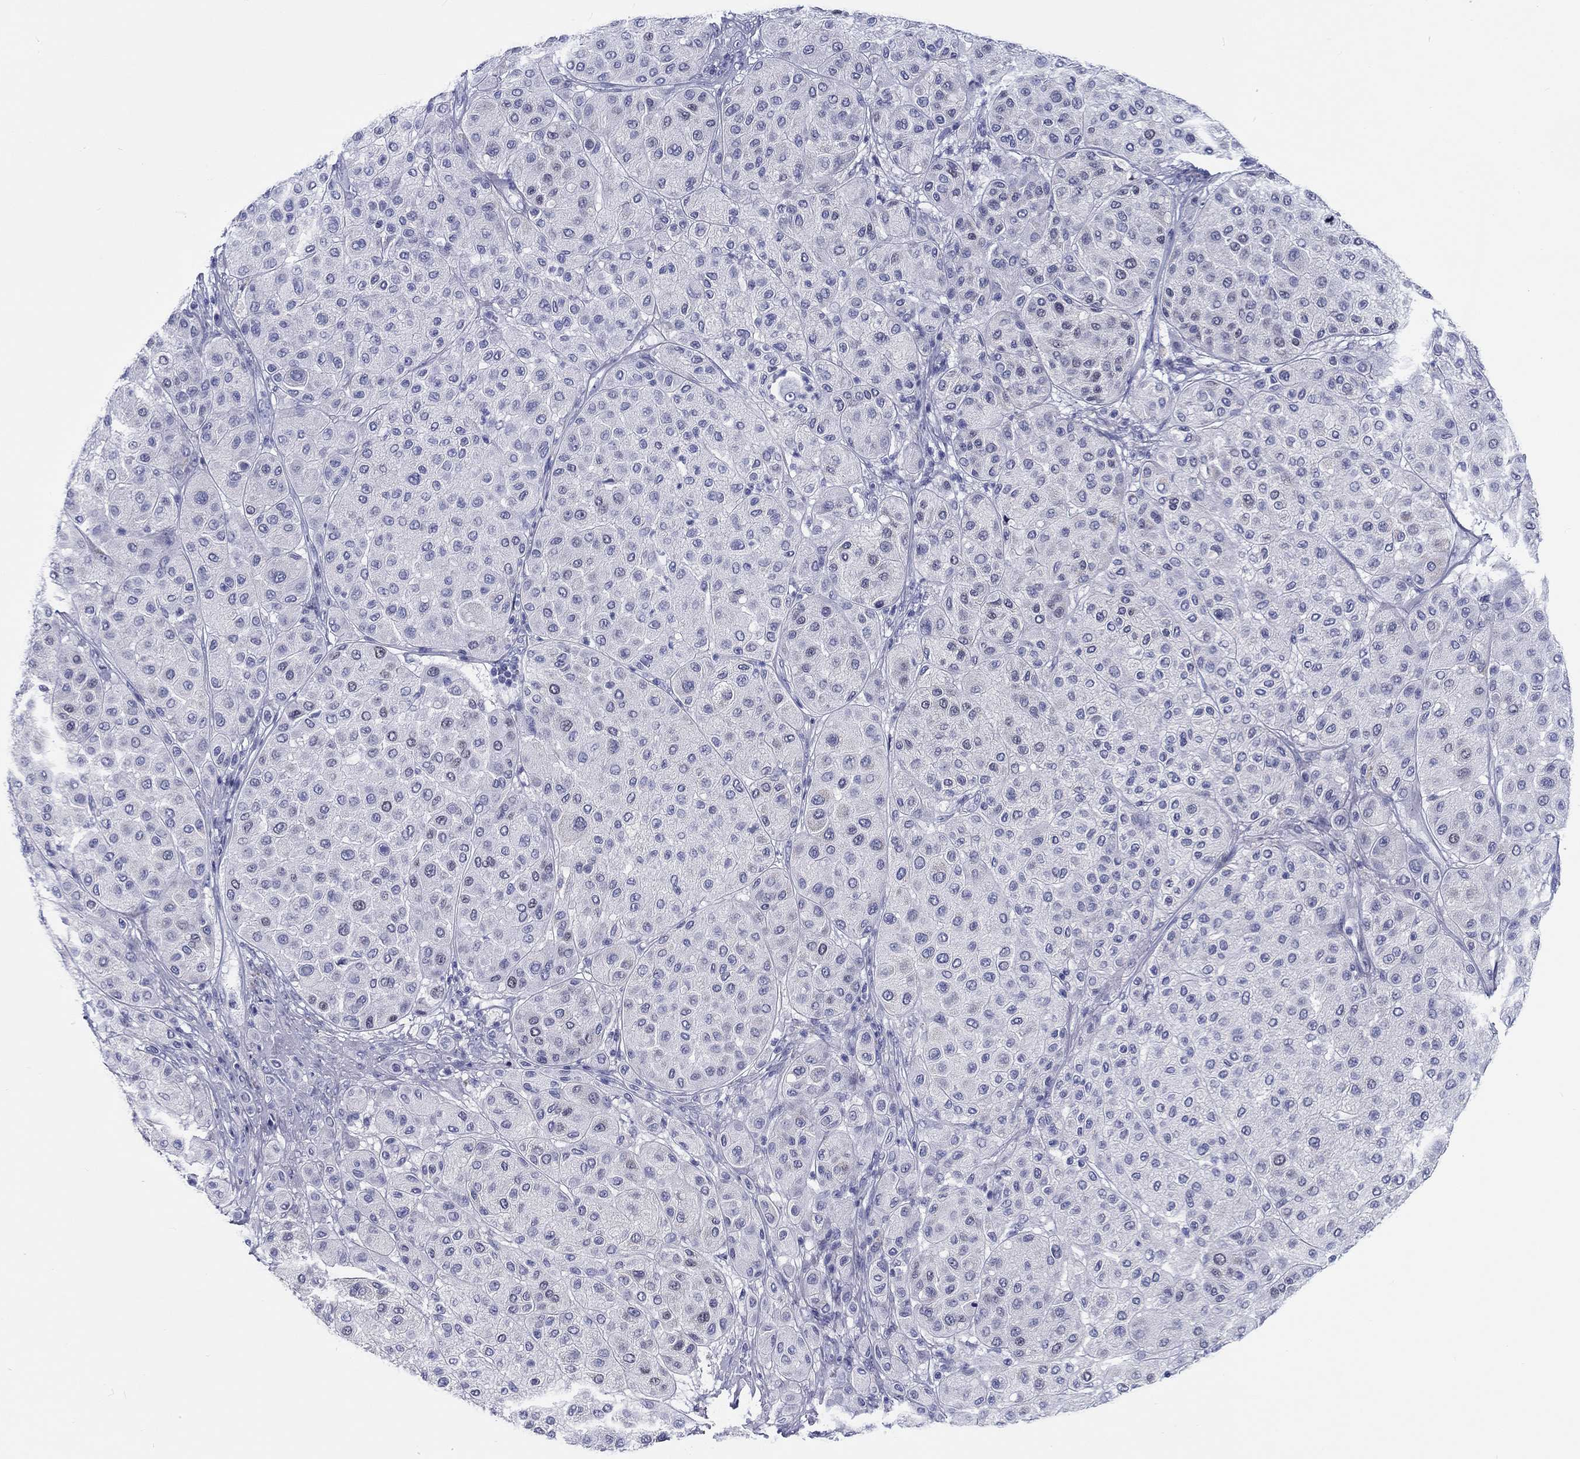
{"staining": {"intensity": "negative", "quantity": "none", "location": "none"}, "tissue": "melanoma", "cell_type": "Tumor cells", "image_type": "cancer", "snomed": [{"axis": "morphology", "description": "Malignant melanoma, Metastatic site"}, {"axis": "topography", "description": "Smooth muscle"}], "caption": "An immunohistochemistry (IHC) histopathology image of malignant melanoma (metastatic site) is shown. There is no staining in tumor cells of malignant melanoma (metastatic site).", "gene": "H1-1", "patient": {"sex": "male", "age": 41}}